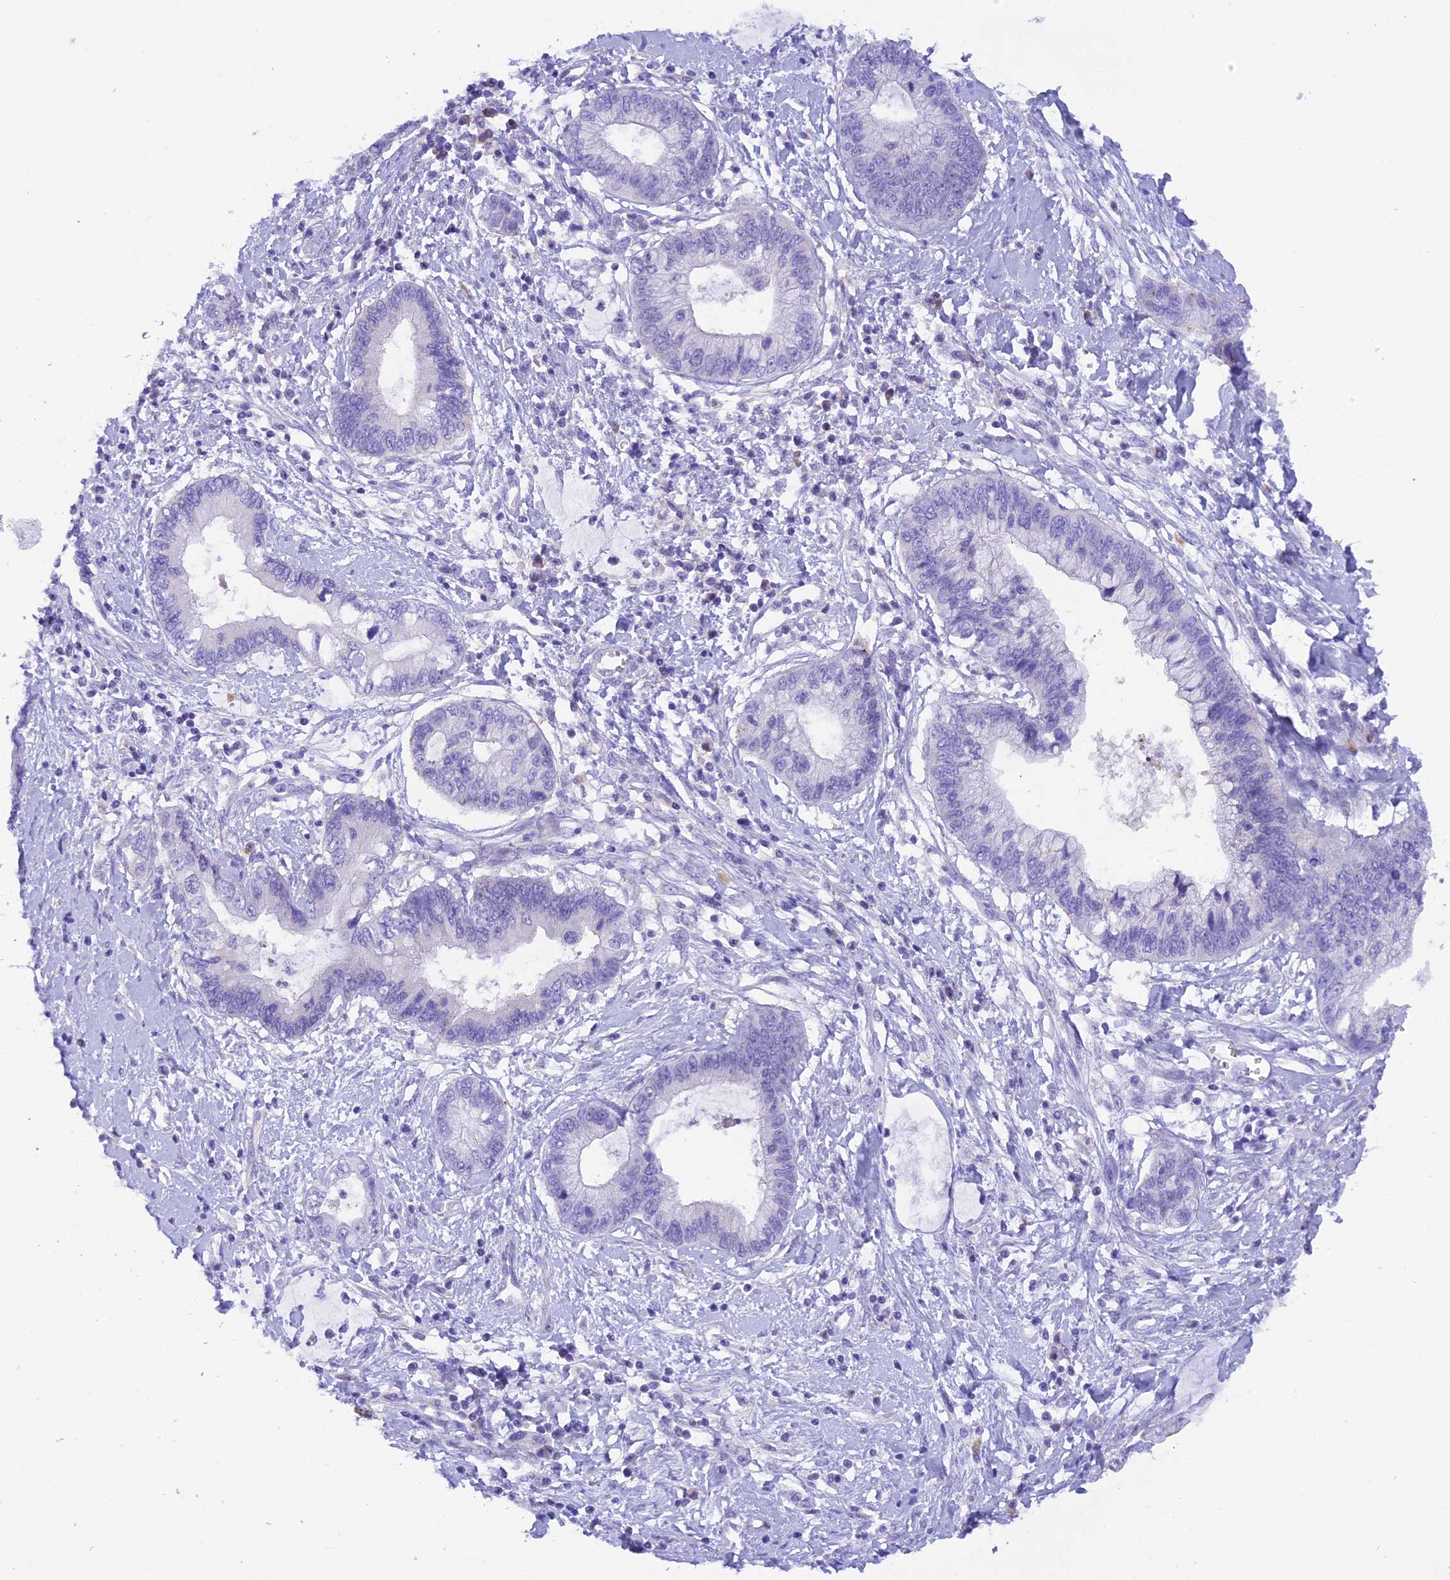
{"staining": {"intensity": "negative", "quantity": "none", "location": "none"}, "tissue": "cervical cancer", "cell_type": "Tumor cells", "image_type": "cancer", "snomed": [{"axis": "morphology", "description": "Adenocarcinoma, NOS"}, {"axis": "topography", "description": "Cervix"}], "caption": "IHC micrograph of neoplastic tissue: human adenocarcinoma (cervical) stained with DAB (3,3'-diaminobenzidine) reveals no significant protein positivity in tumor cells.", "gene": "COL6A5", "patient": {"sex": "female", "age": 44}}